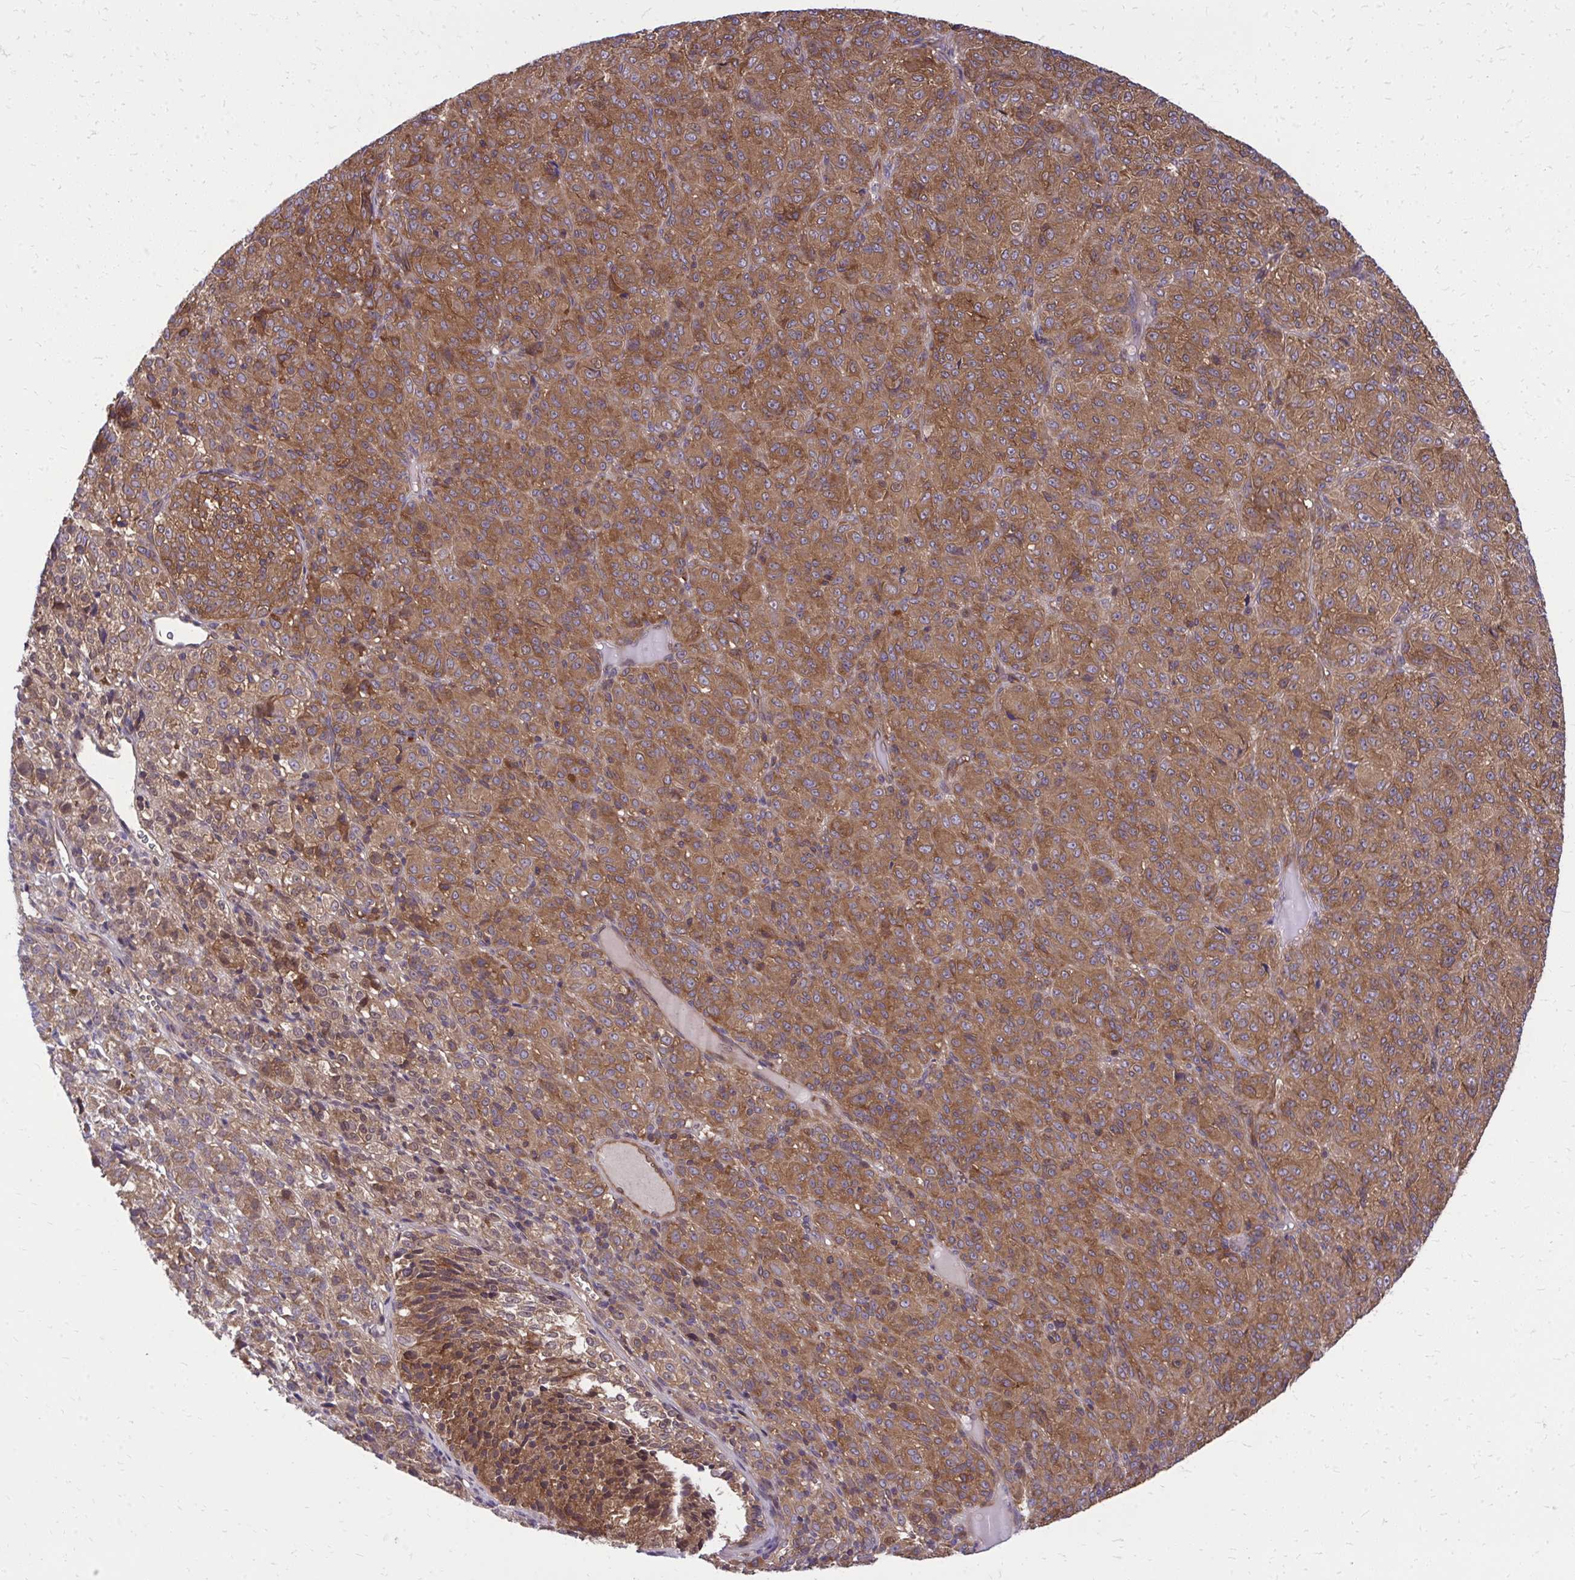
{"staining": {"intensity": "moderate", "quantity": ">75%", "location": "cytoplasmic/membranous"}, "tissue": "melanoma", "cell_type": "Tumor cells", "image_type": "cancer", "snomed": [{"axis": "morphology", "description": "Malignant melanoma, Metastatic site"}, {"axis": "topography", "description": "Brain"}], "caption": "Protein staining by immunohistochemistry (IHC) displays moderate cytoplasmic/membranous expression in approximately >75% of tumor cells in malignant melanoma (metastatic site). (brown staining indicates protein expression, while blue staining denotes nuclei).", "gene": "PPP5C", "patient": {"sex": "female", "age": 56}}